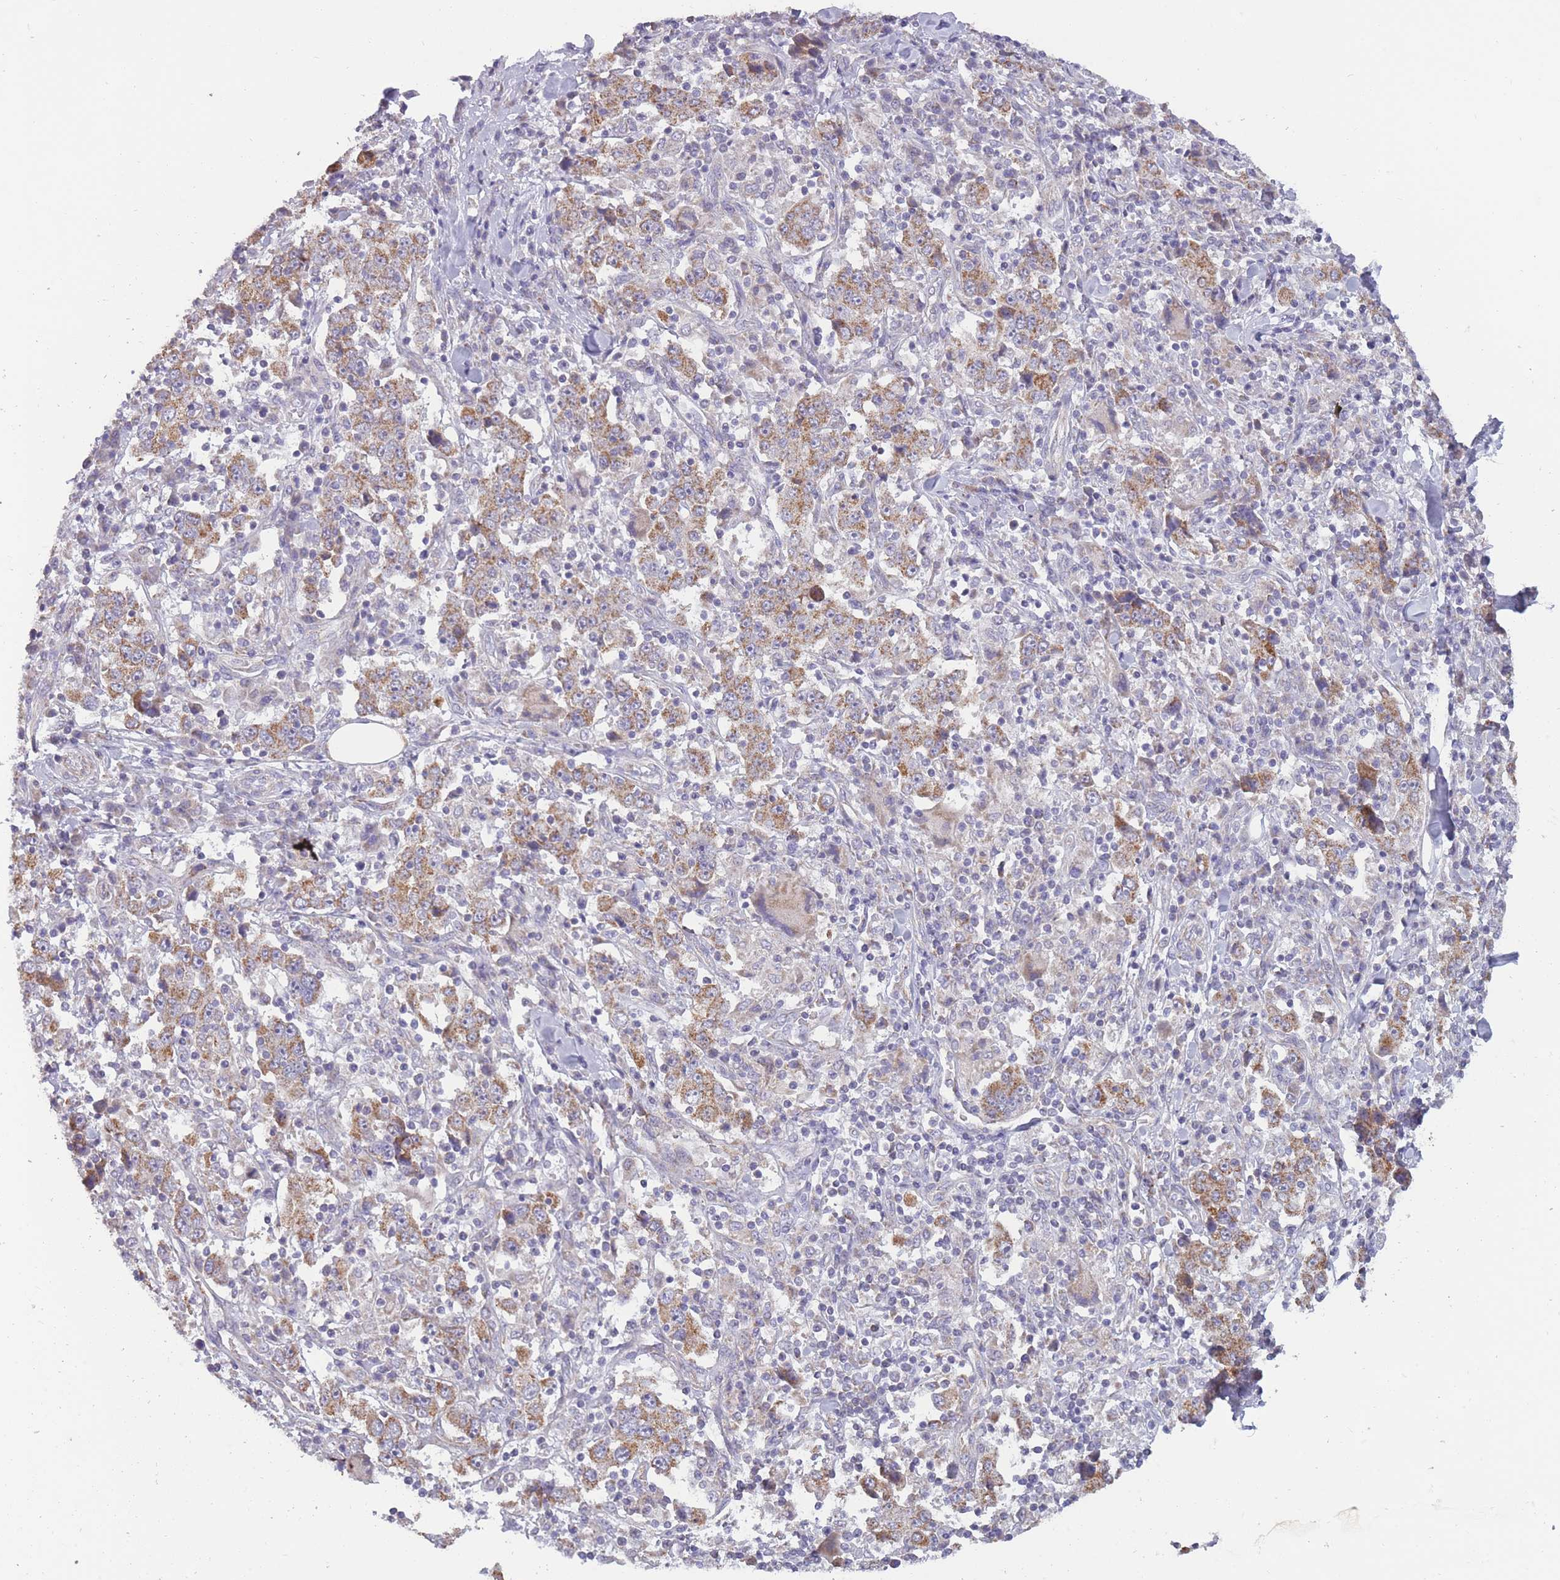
{"staining": {"intensity": "moderate", "quantity": ">75%", "location": "cytoplasmic/membranous"}, "tissue": "stomach cancer", "cell_type": "Tumor cells", "image_type": "cancer", "snomed": [{"axis": "morphology", "description": "Normal tissue, NOS"}, {"axis": "morphology", "description": "Adenocarcinoma, NOS"}, {"axis": "topography", "description": "Stomach, upper"}, {"axis": "topography", "description": "Stomach"}], "caption": "Brown immunohistochemical staining in human stomach cancer (adenocarcinoma) demonstrates moderate cytoplasmic/membranous expression in approximately >75% of tumor cells. (DAB (3,3'-diaminobenzidine) = brown stain, brightfield microscopy at high magnification).", "gene": "MRPS18C", "patient": {"sex": "male", "age": 59}}